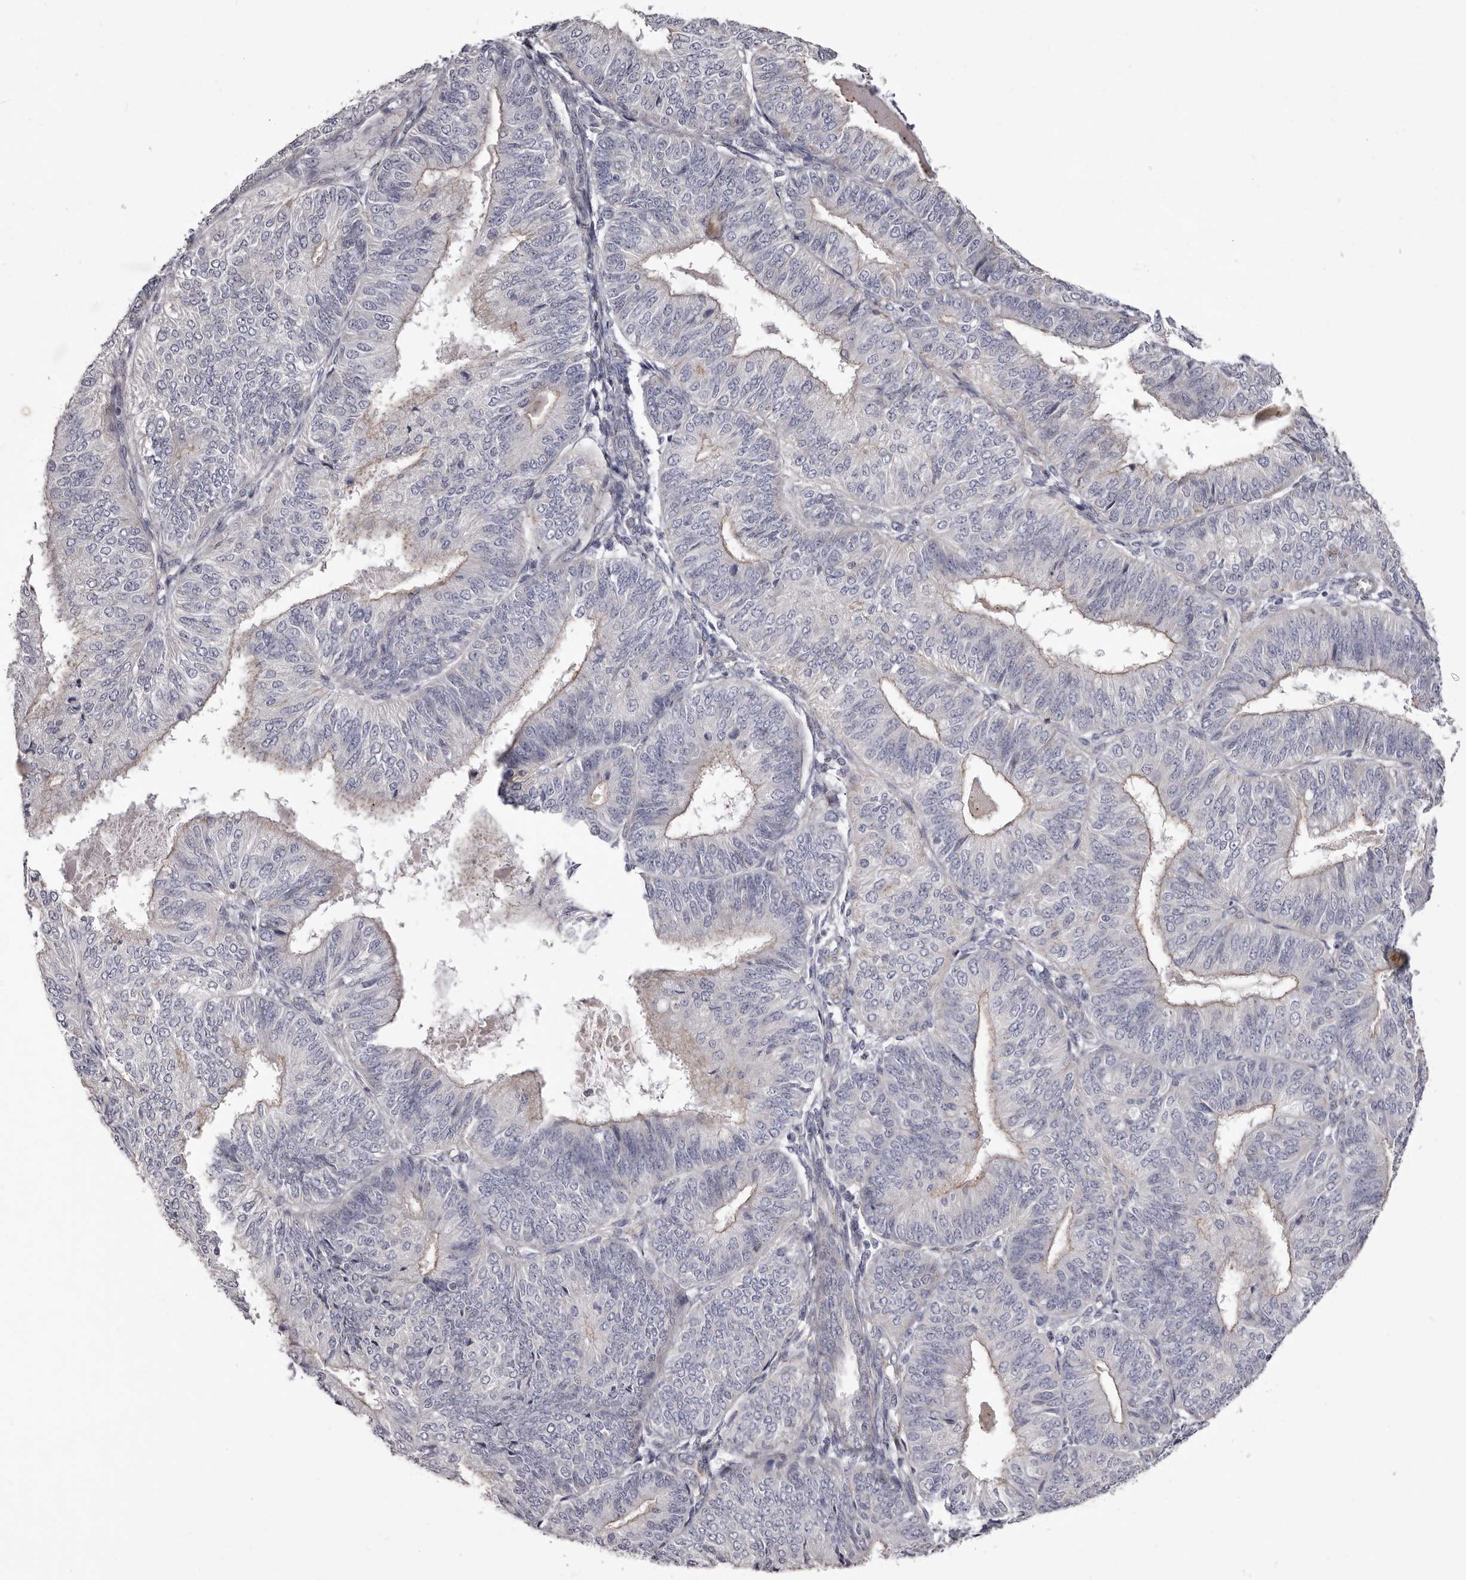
{"staining": {"intensity": "weak", "quantity": "<25%", "location": "cytoplasmic/membranous"}, "tissue": "endometrial cancer", "cell_type": "Tumor cells", "image_type": "cancer", "snomed": [{"axis": "morphology", "description": "Adenocarcinoma, NOS"}, {"axis": "topography", "description": "Endometrium"}], "caption": "Endometrial cancer (adenocarcinoma) stained for a protein using immunohistochemistry displays no staining tumor cells.", "gene": "PEG10", "patient": {"sex": "female", "age": 58}}